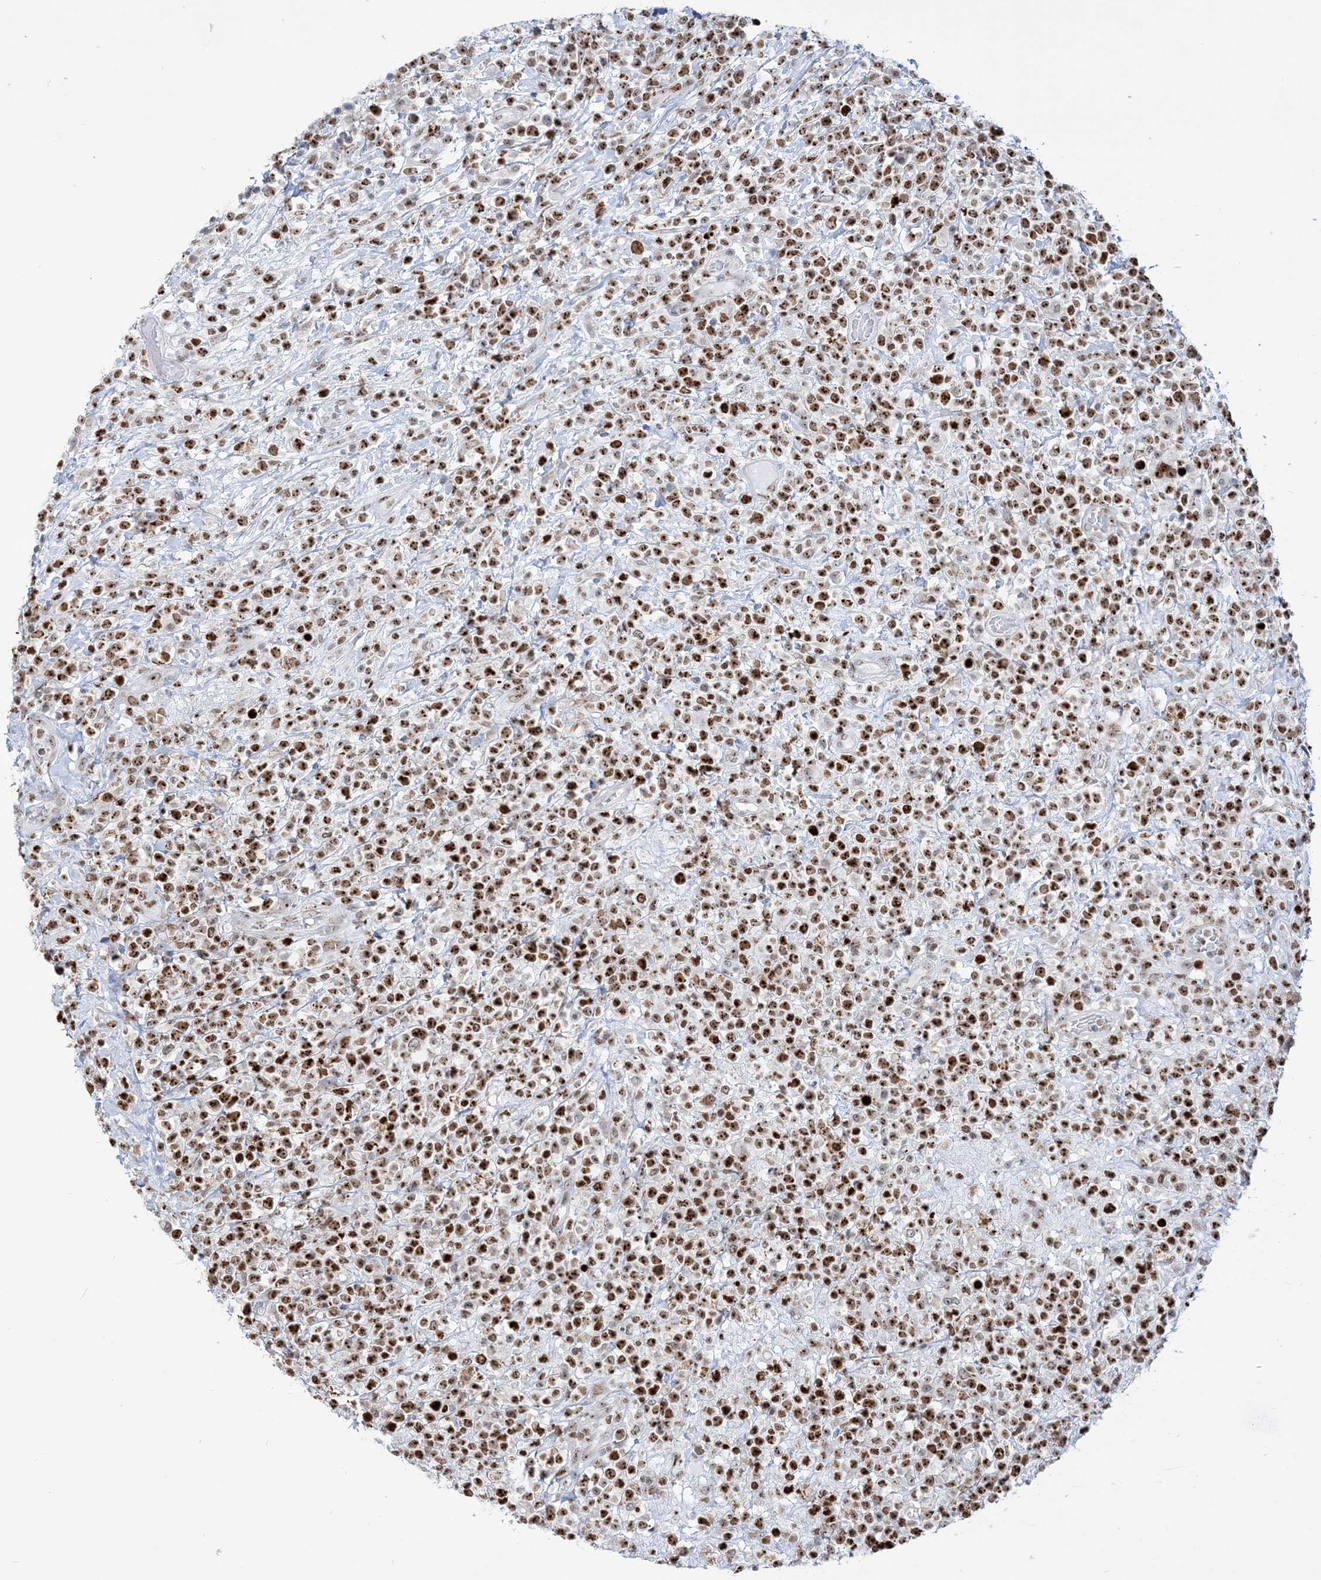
{"staining": {"intensity": "strong", "quantity": ">75%", "location": "nuclear"}, "tissue": "lymphoma", "cell_type": "Tumor cells", "image_type": "cancer", "snomed": [{"axis": "morphology", "description": "Malignant lymphoma, non-Hodgkin's type, High grade"}, {"axis": "topography", "description": "Colon"}], "caption": "The histopathology image reveals a brown stain indicating the presence of a protein in the nuclear of tumor cells in high-grade malignant lymphoma, non-Hodgkin's type.", "gene": "DDX21", "patient": {"sex": "female", "age": 53}}